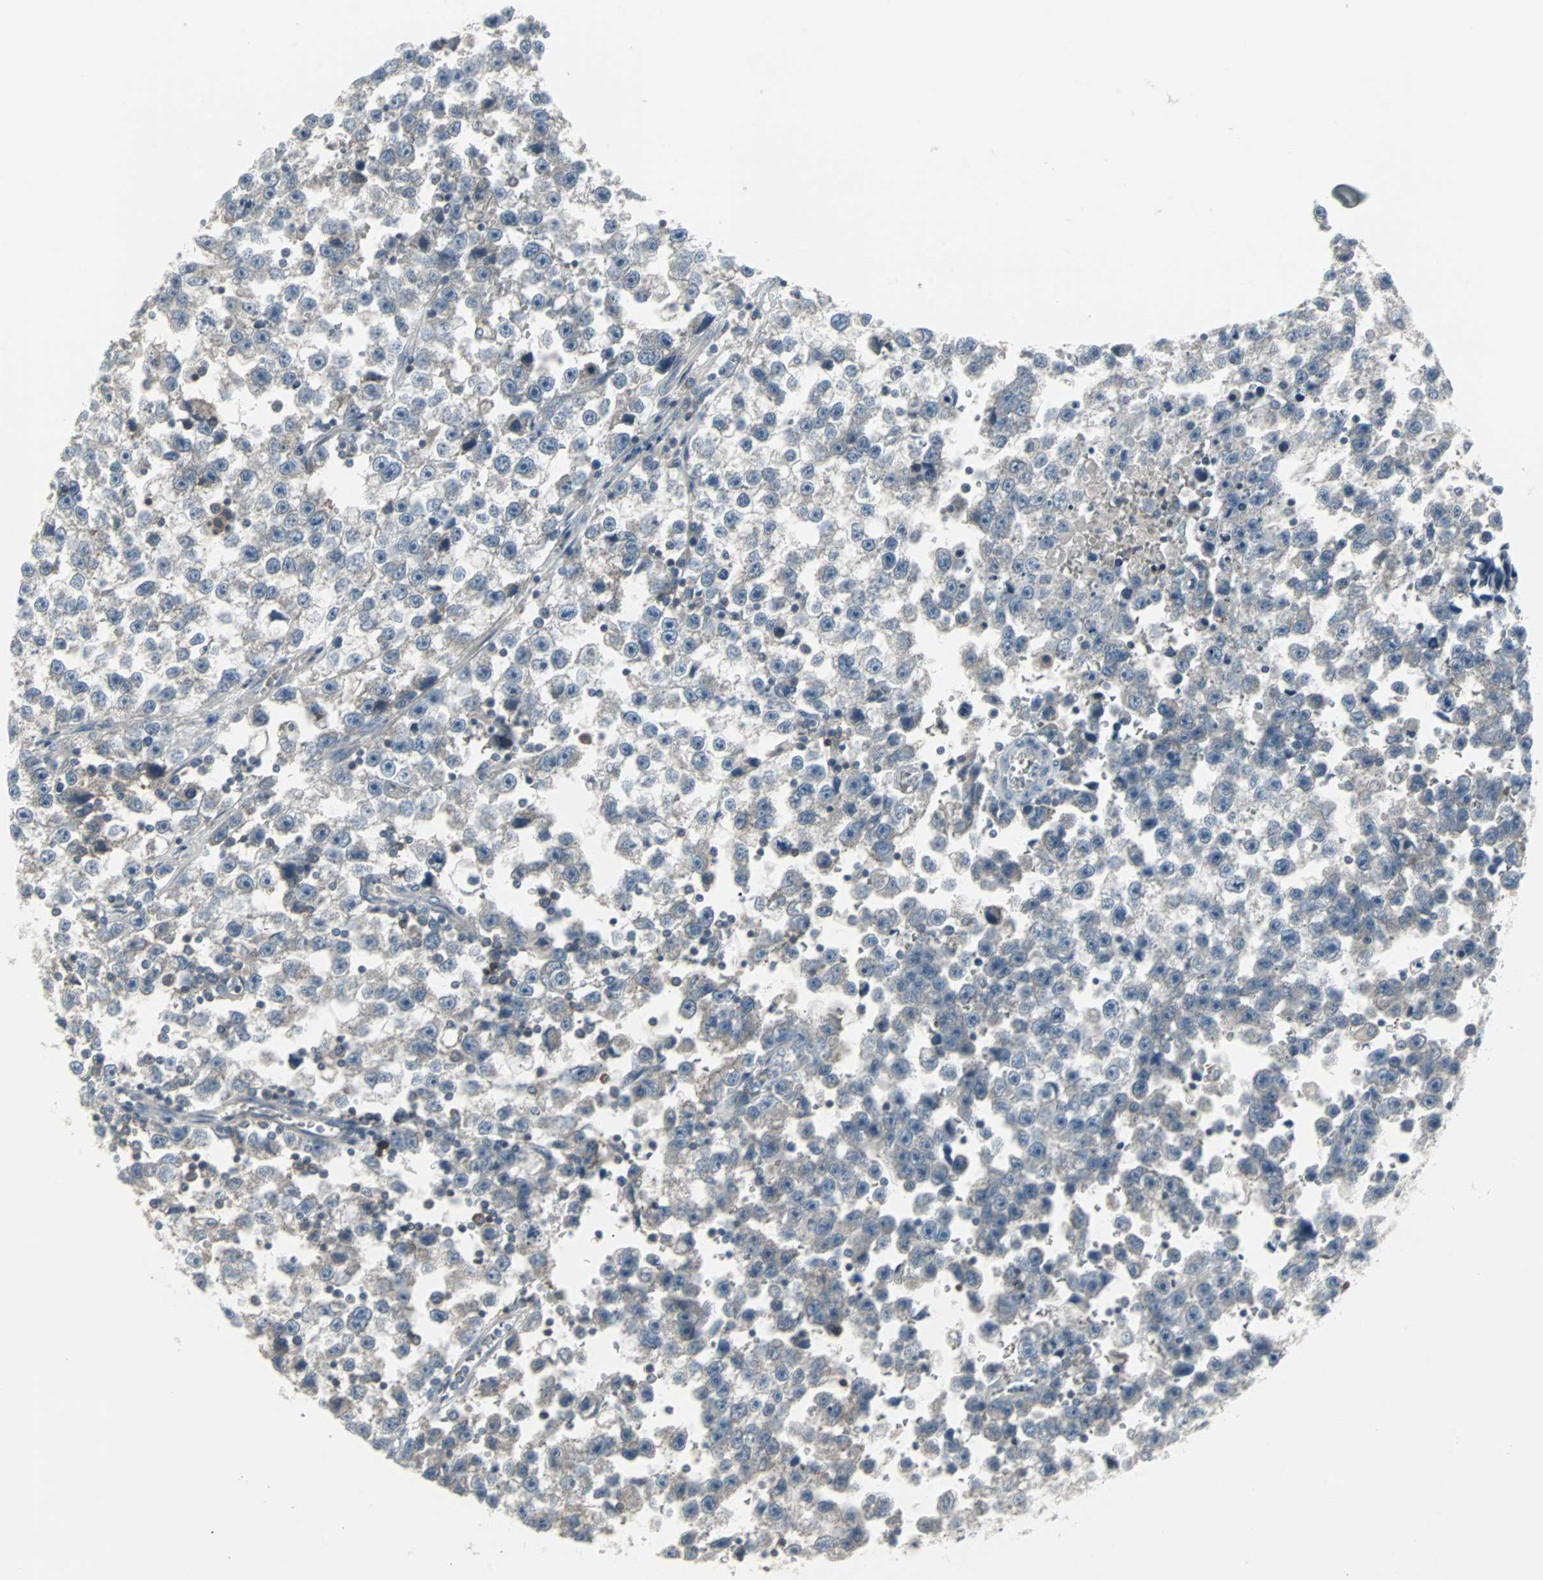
{"staining": {"intensity": "weak", "quantity": "<25%", "location": "cytoplasmic/membranous"}, "tissue": "testis cancer", "cell_type": "Tumor cells", "image_type": "cancer", "snomed": [{"axis": "morphology", "description": "Seminoma, NOS"}, {"axis": "topography", "description": "Testis"}], "caption": "Immunohistochemistry of human testis seminoma displays no staining in tumor cells. (DAB IHC with hematoxylin counter stain).", "gene": "ZSCAN32", "patient": {"sex": "male", "age": 33}}